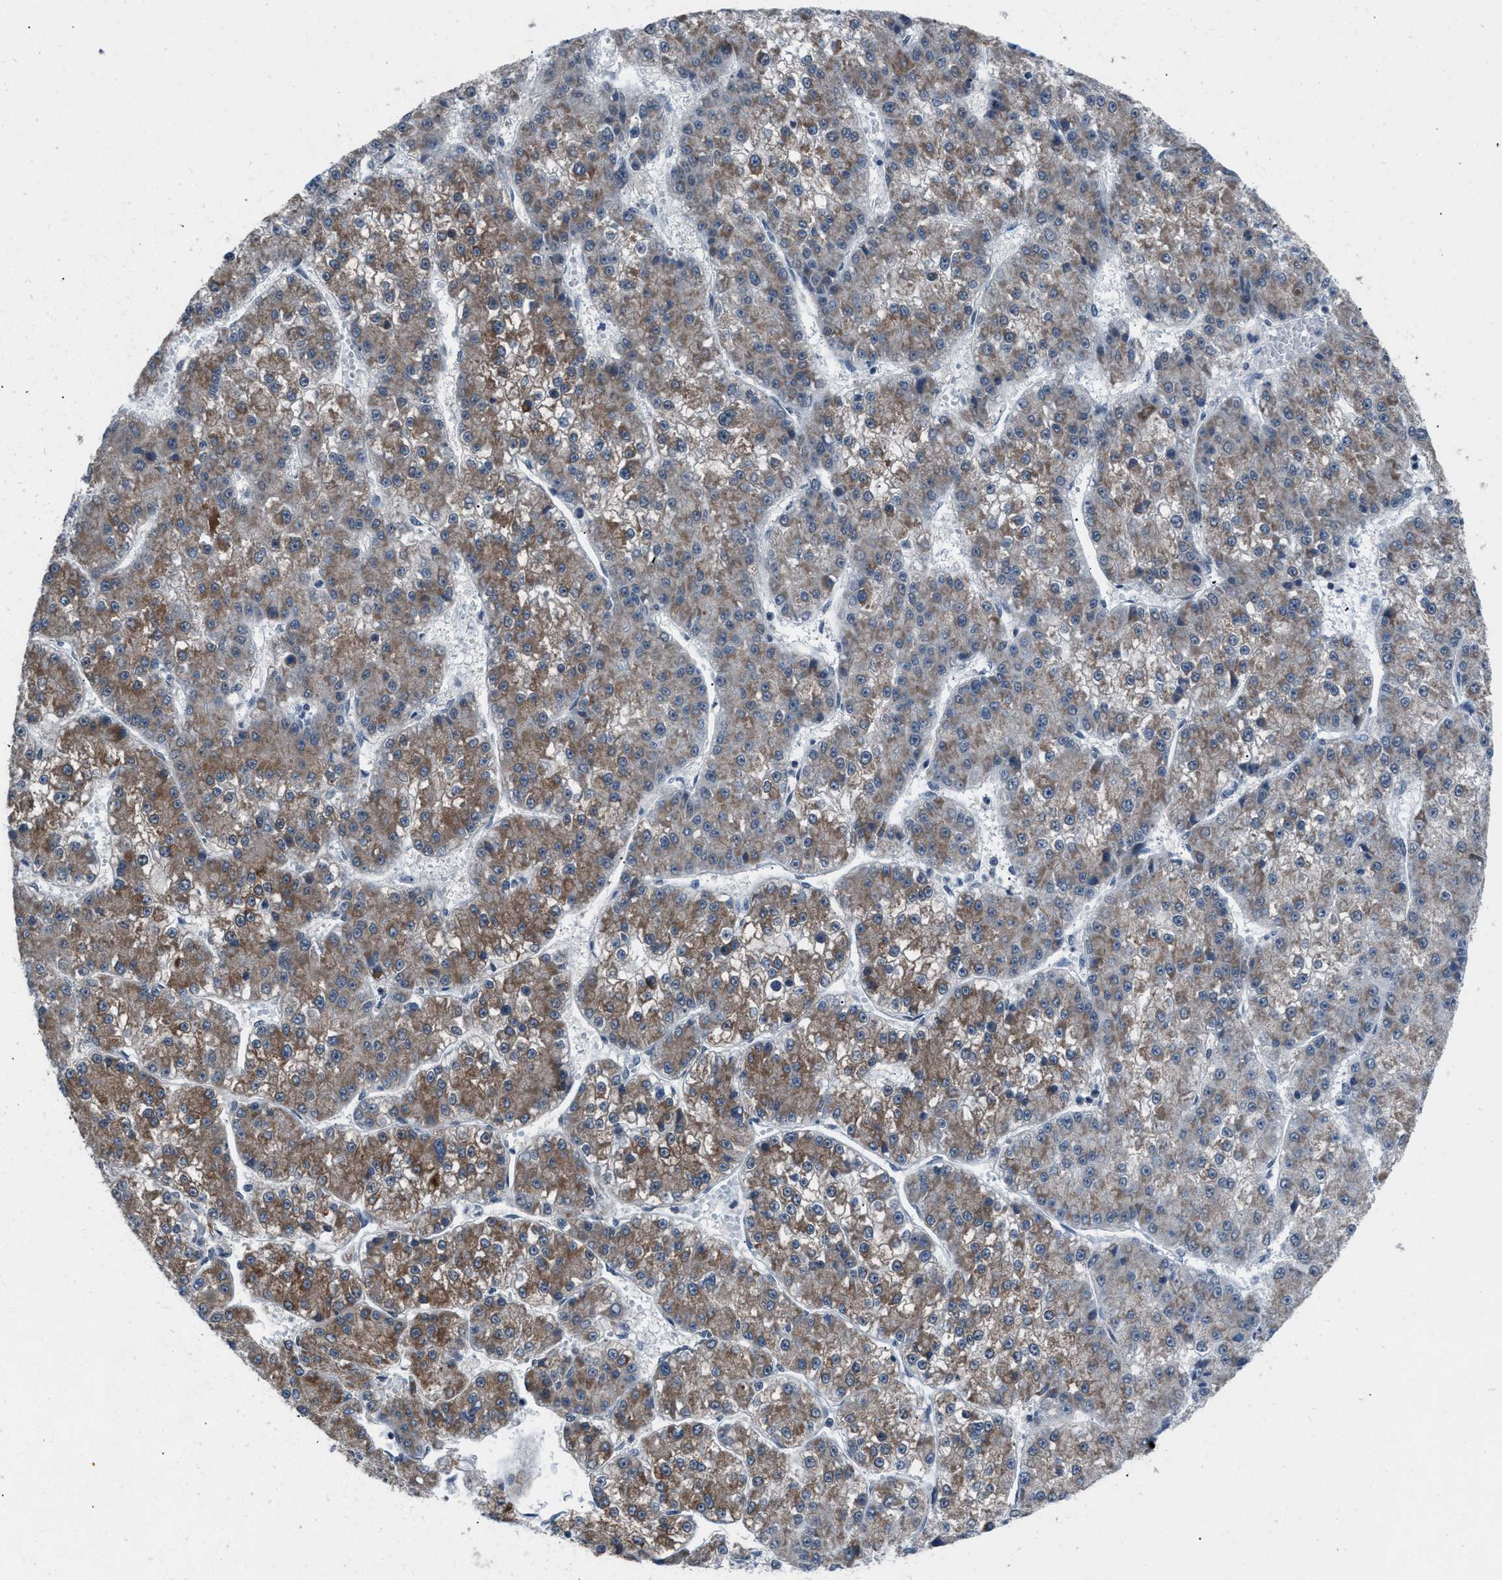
{"staining": {"intensity": "moderate", "quantity": "25%-75%", "location": "cytoplasmic/membranous"}, "tissue": "liver cancer", "cell_type": "Tumor cells", "image_type": "cancer", "snomed": [{"axis": "morphology", "description": "Carcinoma, Hepatocellular, NOS"}, {"axis": "topography", "description": "Liver"}], "caption": "High-power microscopy captured an immunohistochemistry image of liver cancer, revealing moderate cytoplasmic/membranous expression in approximately 25%-75% of tumor cells. (brown staining indicates protein expression, while blue staining denotes nuclei).", "gene": "ANAPC11", "patient": {"sex": "female", "age": 73}}